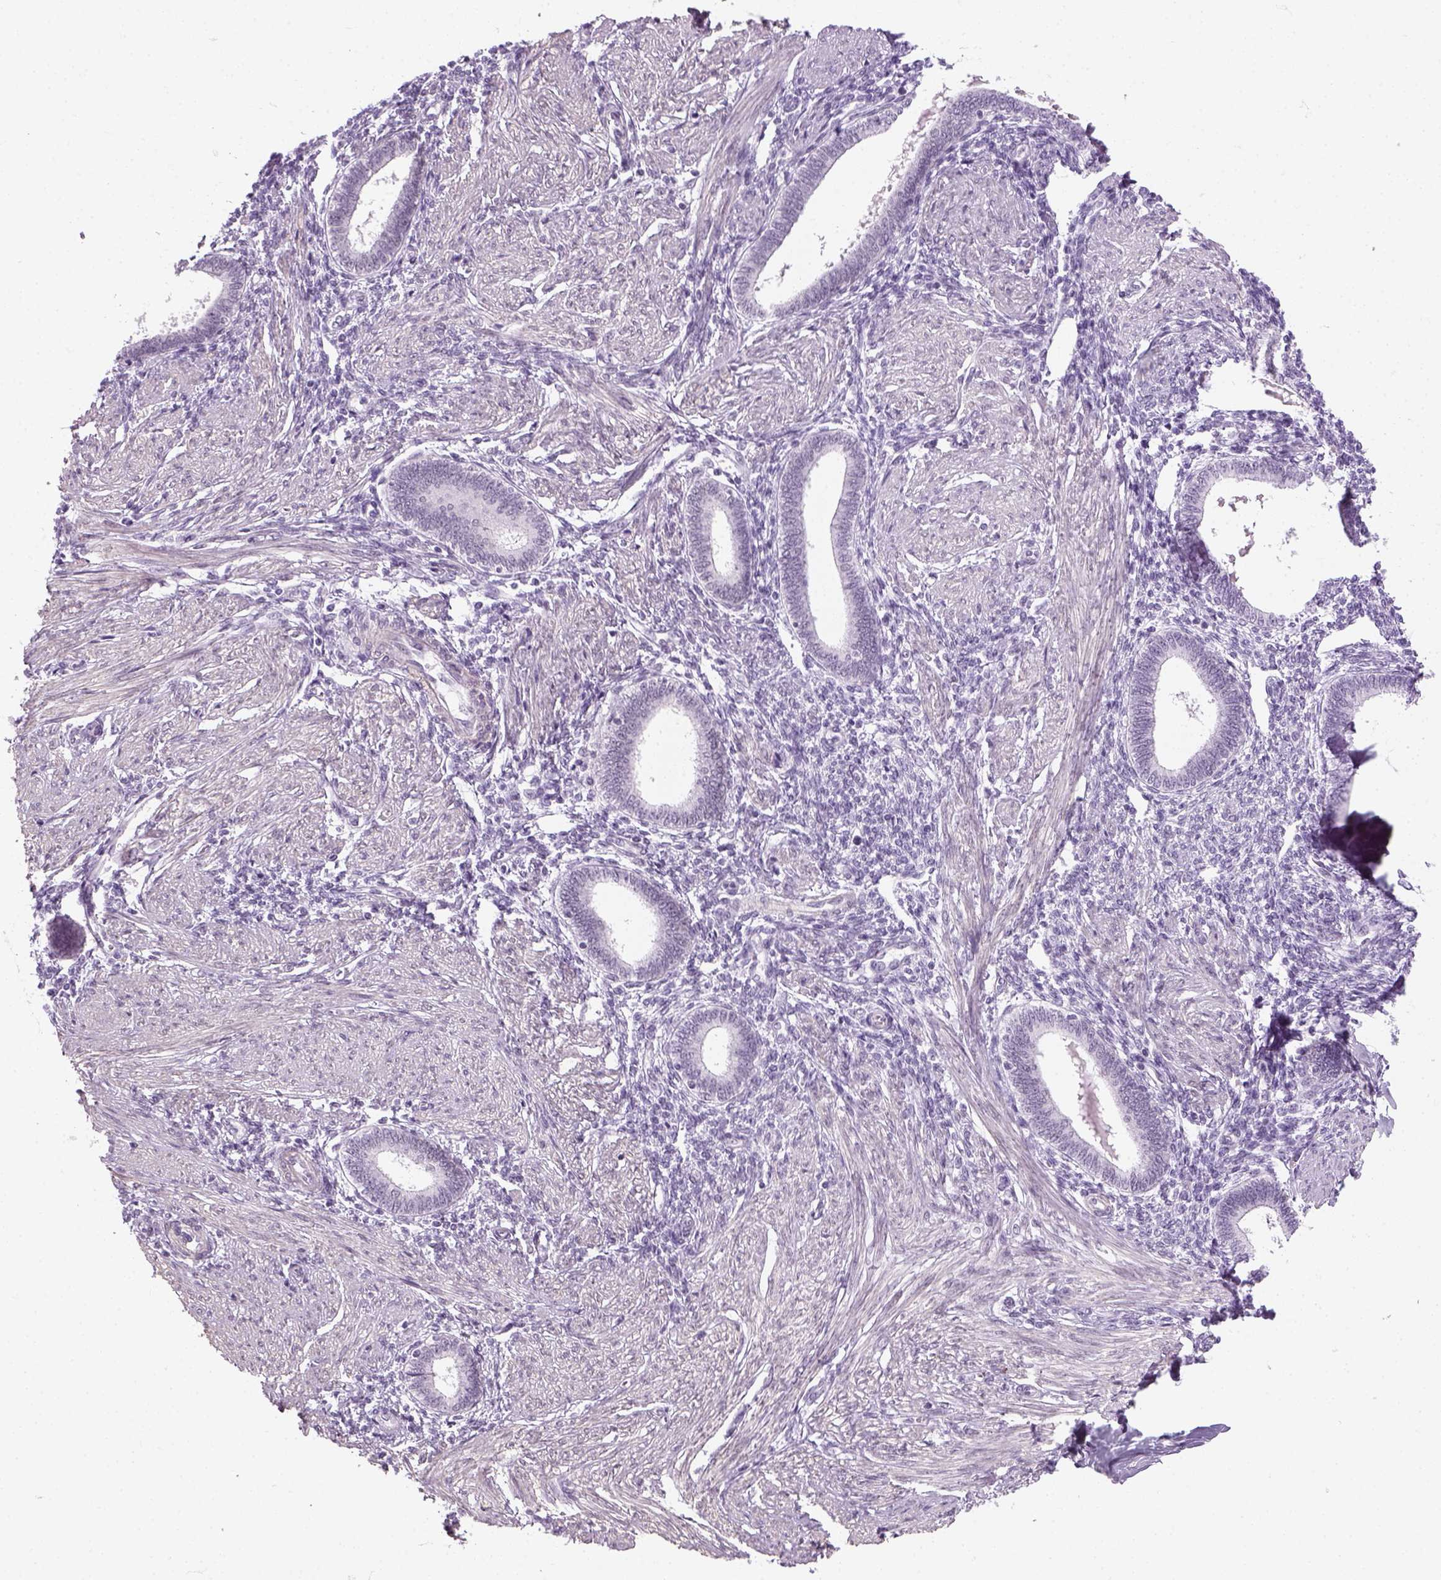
{"staining": {"intensity": "negative", "quantity": "none", "location": "none"}, "tissue": "endometrium", "cell_type": "Cells in endometrial stroma", "image_type": "normal", "snomed": [{"axis": "morphology", "description": "Normal tissue, NOS"}, {"axis": "topography", "description": "Endometrium"}], "caption": "A high-resolution histopathology image shows immunohistochemistry staining of normal endometrium, which shows no significant expression in cells in endometrial stroma.", "gene": "ZNF865", "patient": {"sex": "female", "age": 42}}